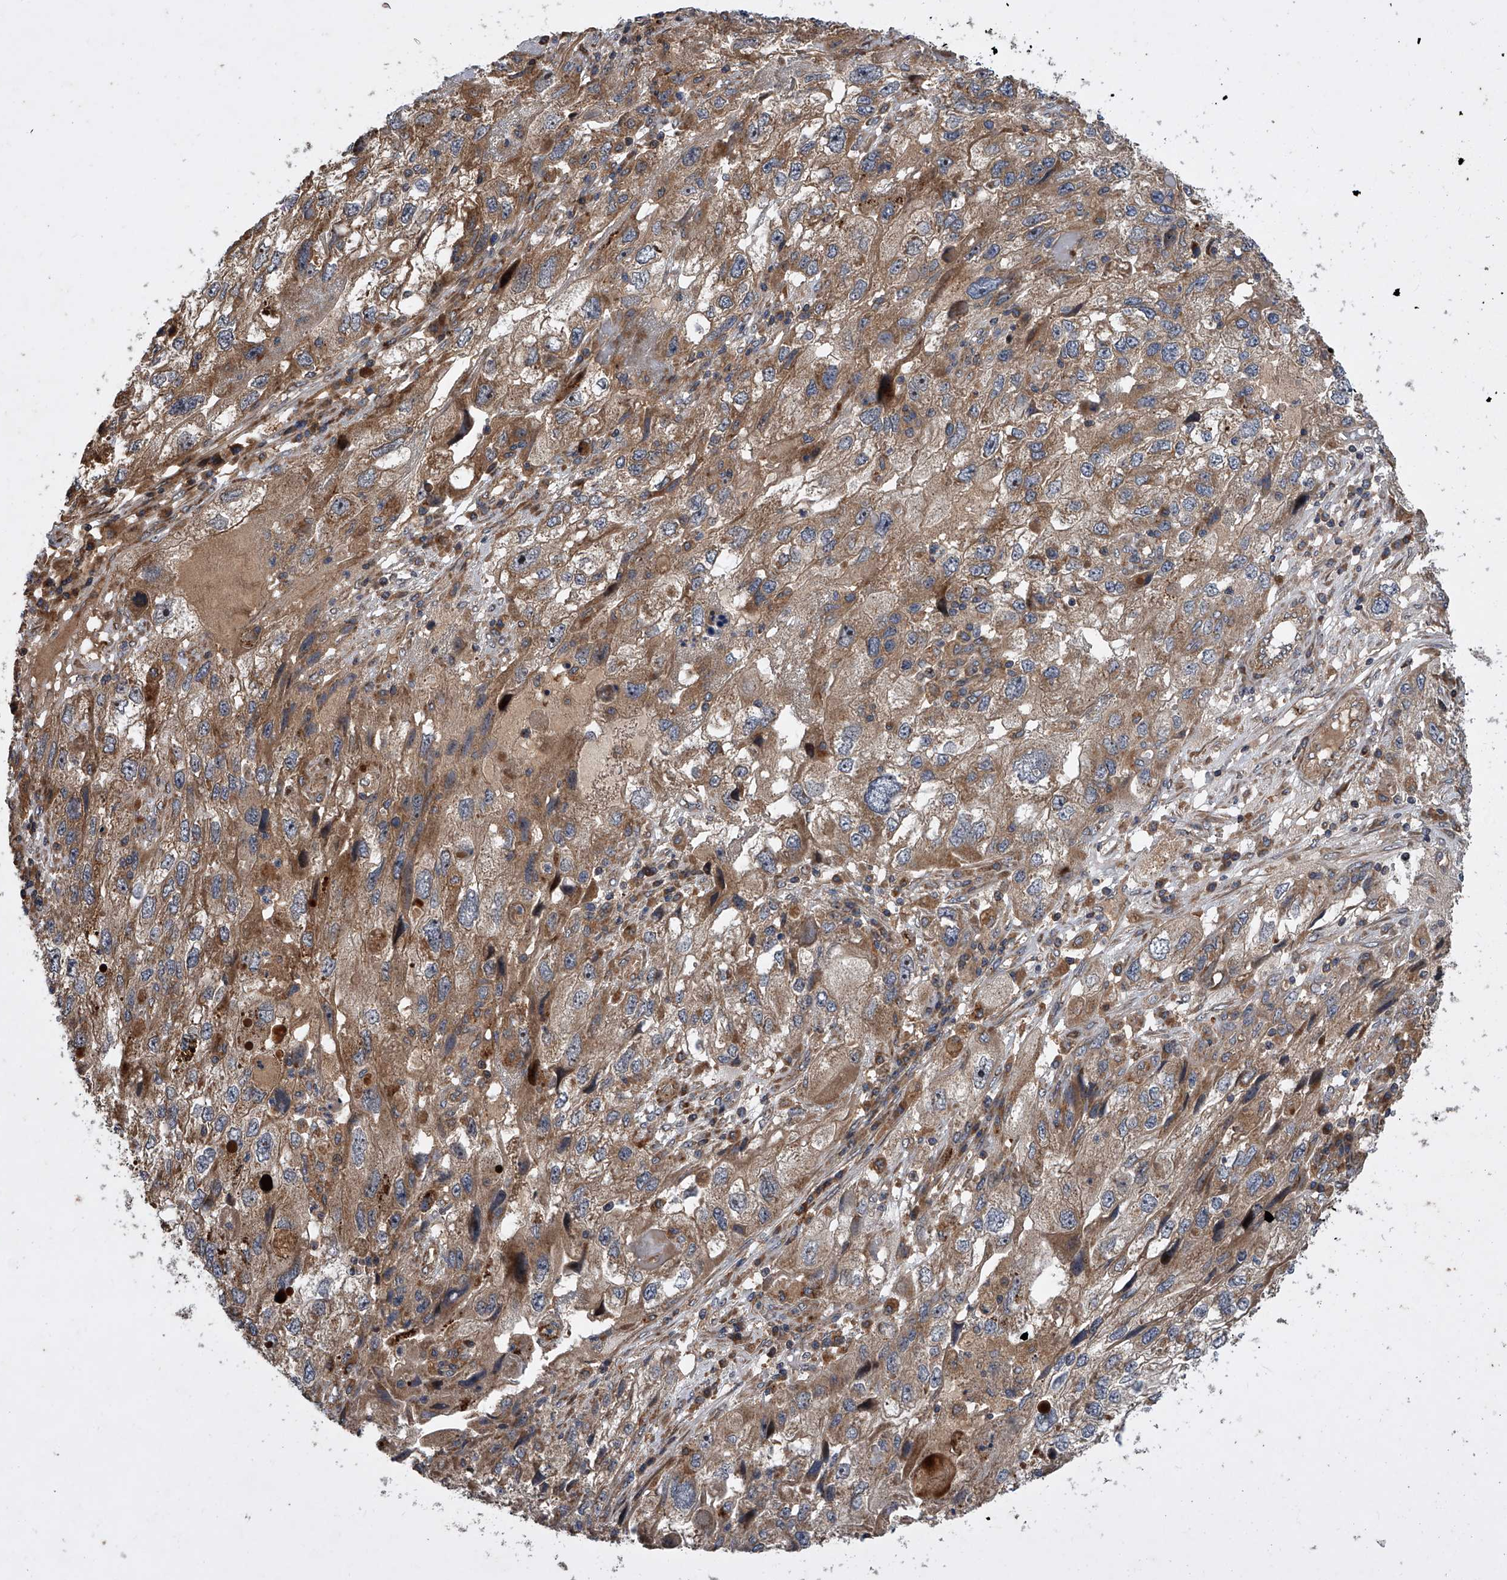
{"staining": {"intensity": "moderate", "quantity": ">75%", "location": "cytoplasmic/membranous"}, "tissue": "endometrial cancer", "cell_type": "Tumor cells", "image_type": "cancer", "snomed": [{"axis": "morphology", "description": "Adenocarcinoma, NOS"}, {"axis": "topography", "description": "Endometrium"}], "caption": "This histopathology image exhibits immunohistochemistry staining of human endometrial adenocarcinoma, with medium moderate cytoplasmic/membranous positivity in approximately >75% of tumor cells.", "gene": "USP47", "patient": {"sex": "female", "age": 49}}